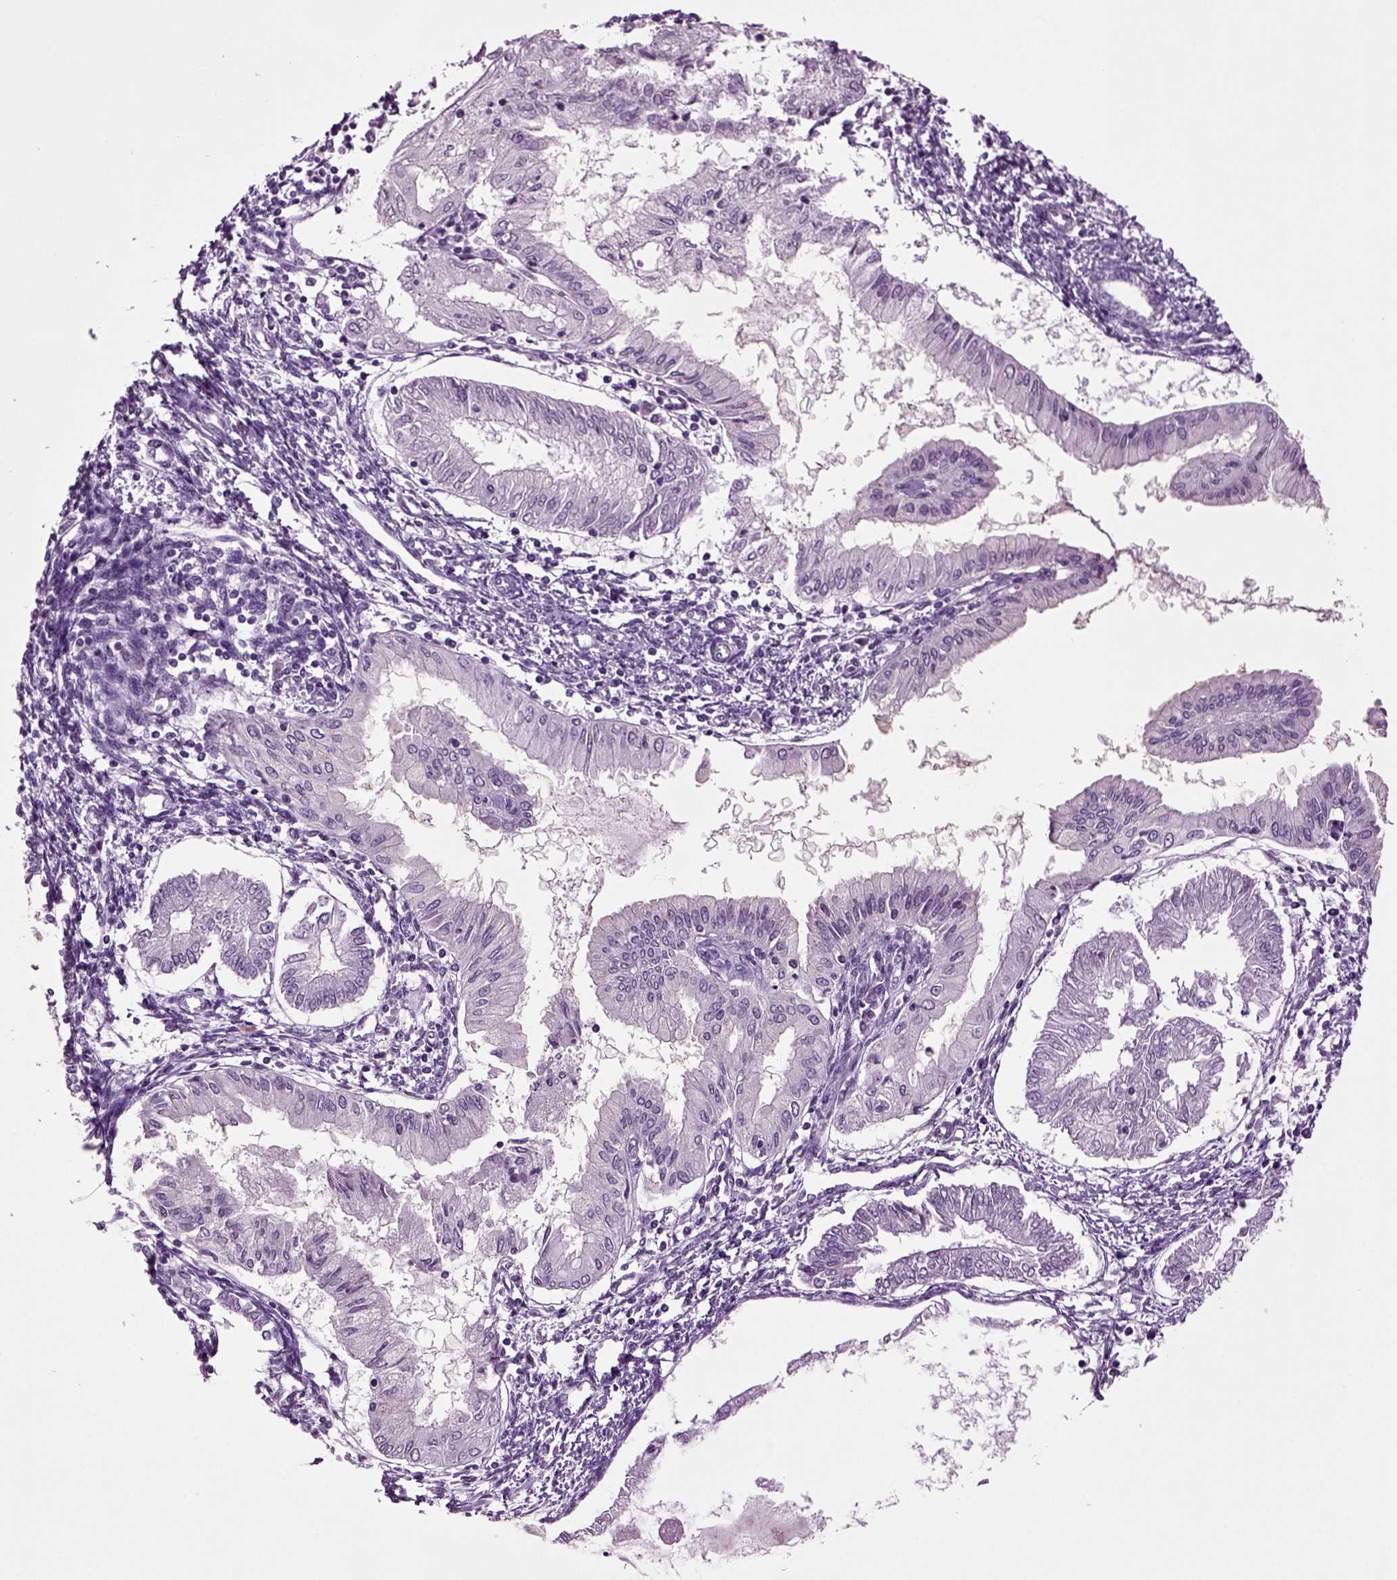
{"staining": {"intensity": "negative", "quantity": "none", "location": "none"}, "tissue": "endometrial cancer", "cell_type": "Tumor cells", "image_type": "cancer", "snomed": [{"axis": "morphology", "description": "Adenocarcinoma, NOS"}, {"axis": "topography", "description": "Endometrium"}], "caption": "Tumor cells show no significant expression in endometrial cancer.", "gene": "SLC17A6", "patient": {"sex": "female", "age": 68}}